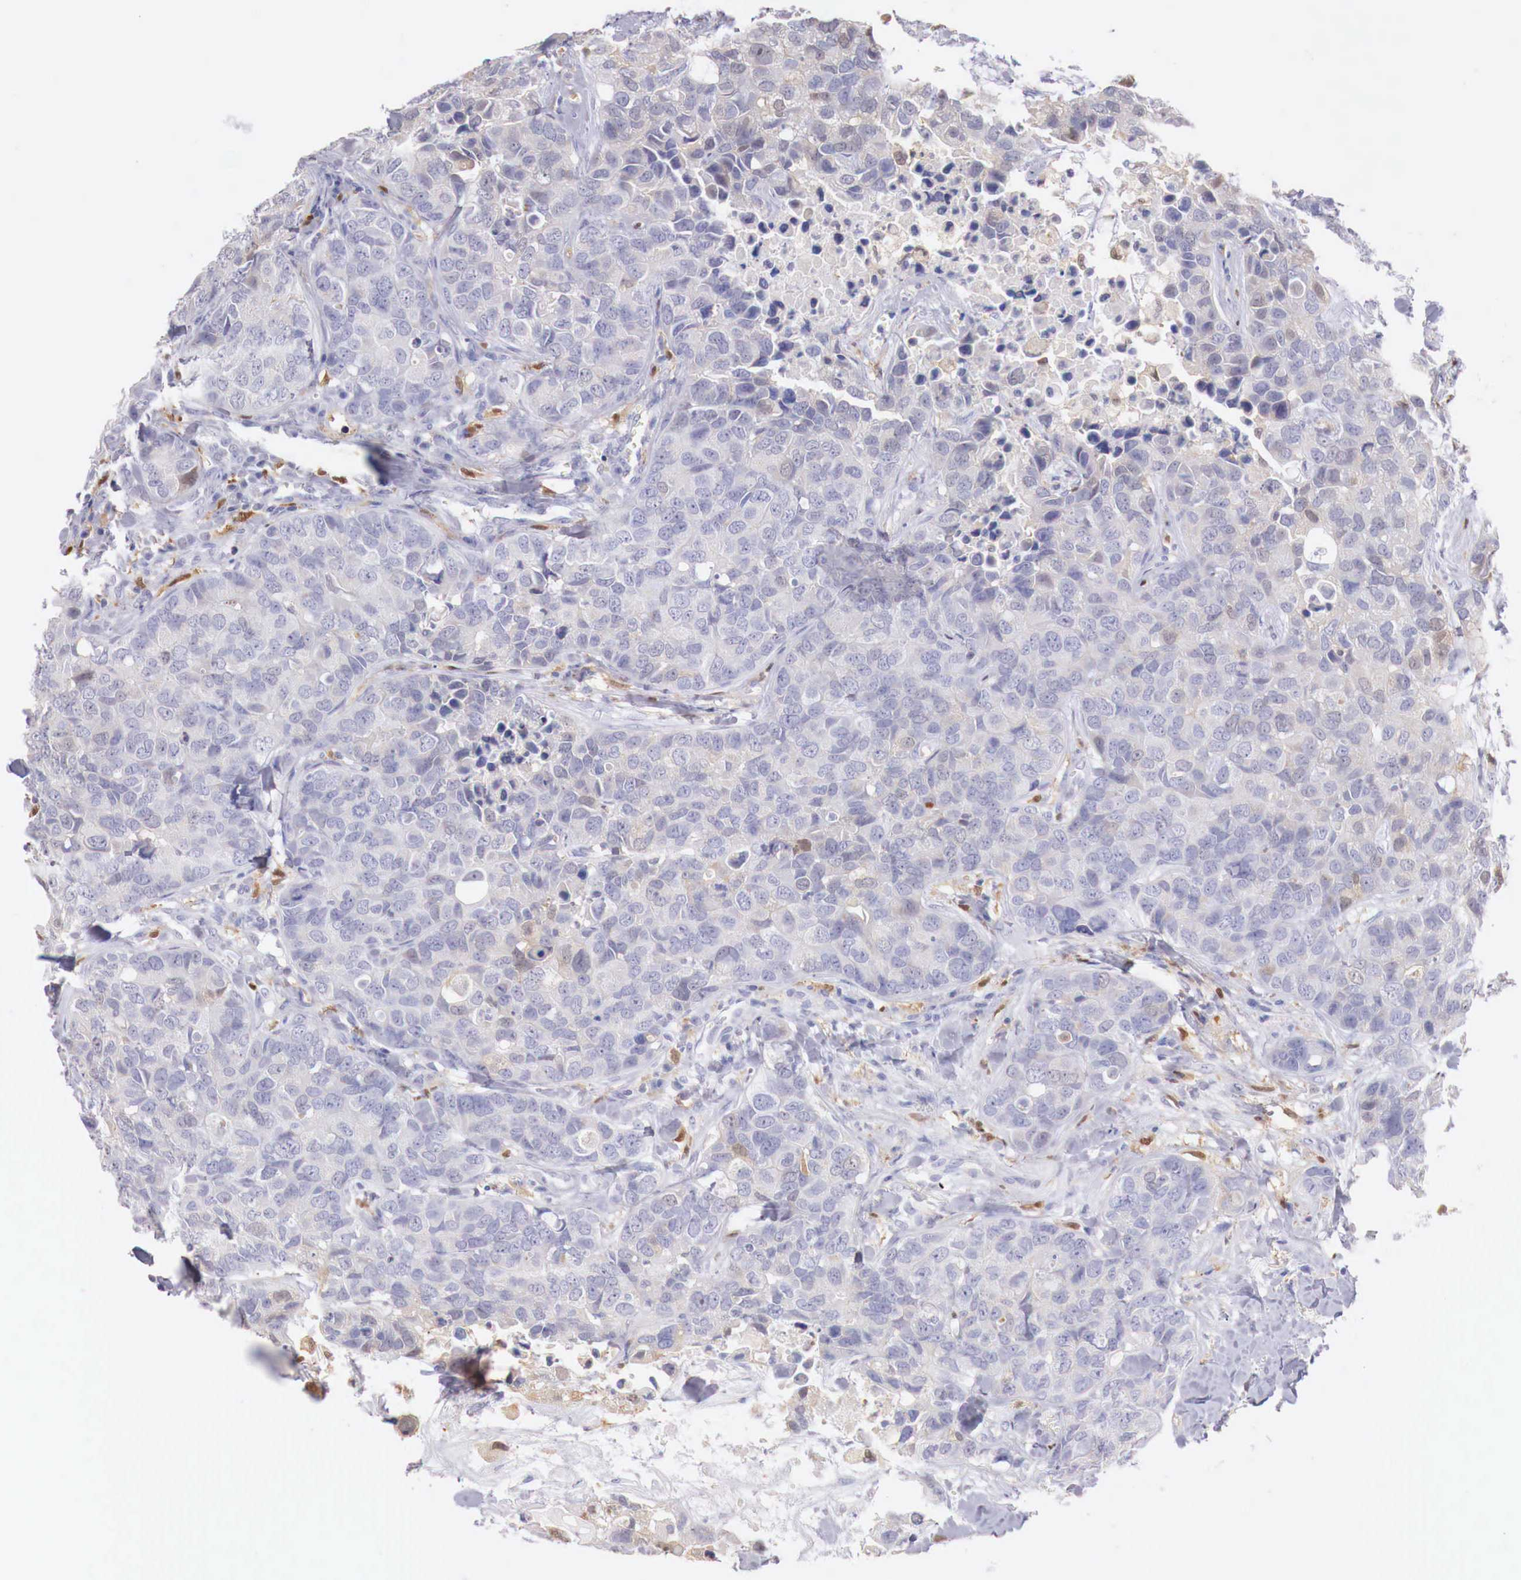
{"staining": {"intensity": "negative", "quantity": "none", "location": "none"}, "tissue": "breast cancer", "cell_type": "Tumor cells", "image_type": "cancer", "snomed": [{"axis": "morphology", "description": "Duct carcinoma"}, {"axis": "topography", "description": "Breast"}], "caption": "This image is of intraductal carcinoma (breast) stained with immunohistochemistry (IHC) to label a protein in brown with the nuclei are counter-stained blue. There is no positivity in tumor cells.", "gene": "RENBP", "patient": {"sex": "female", "age": 91}}